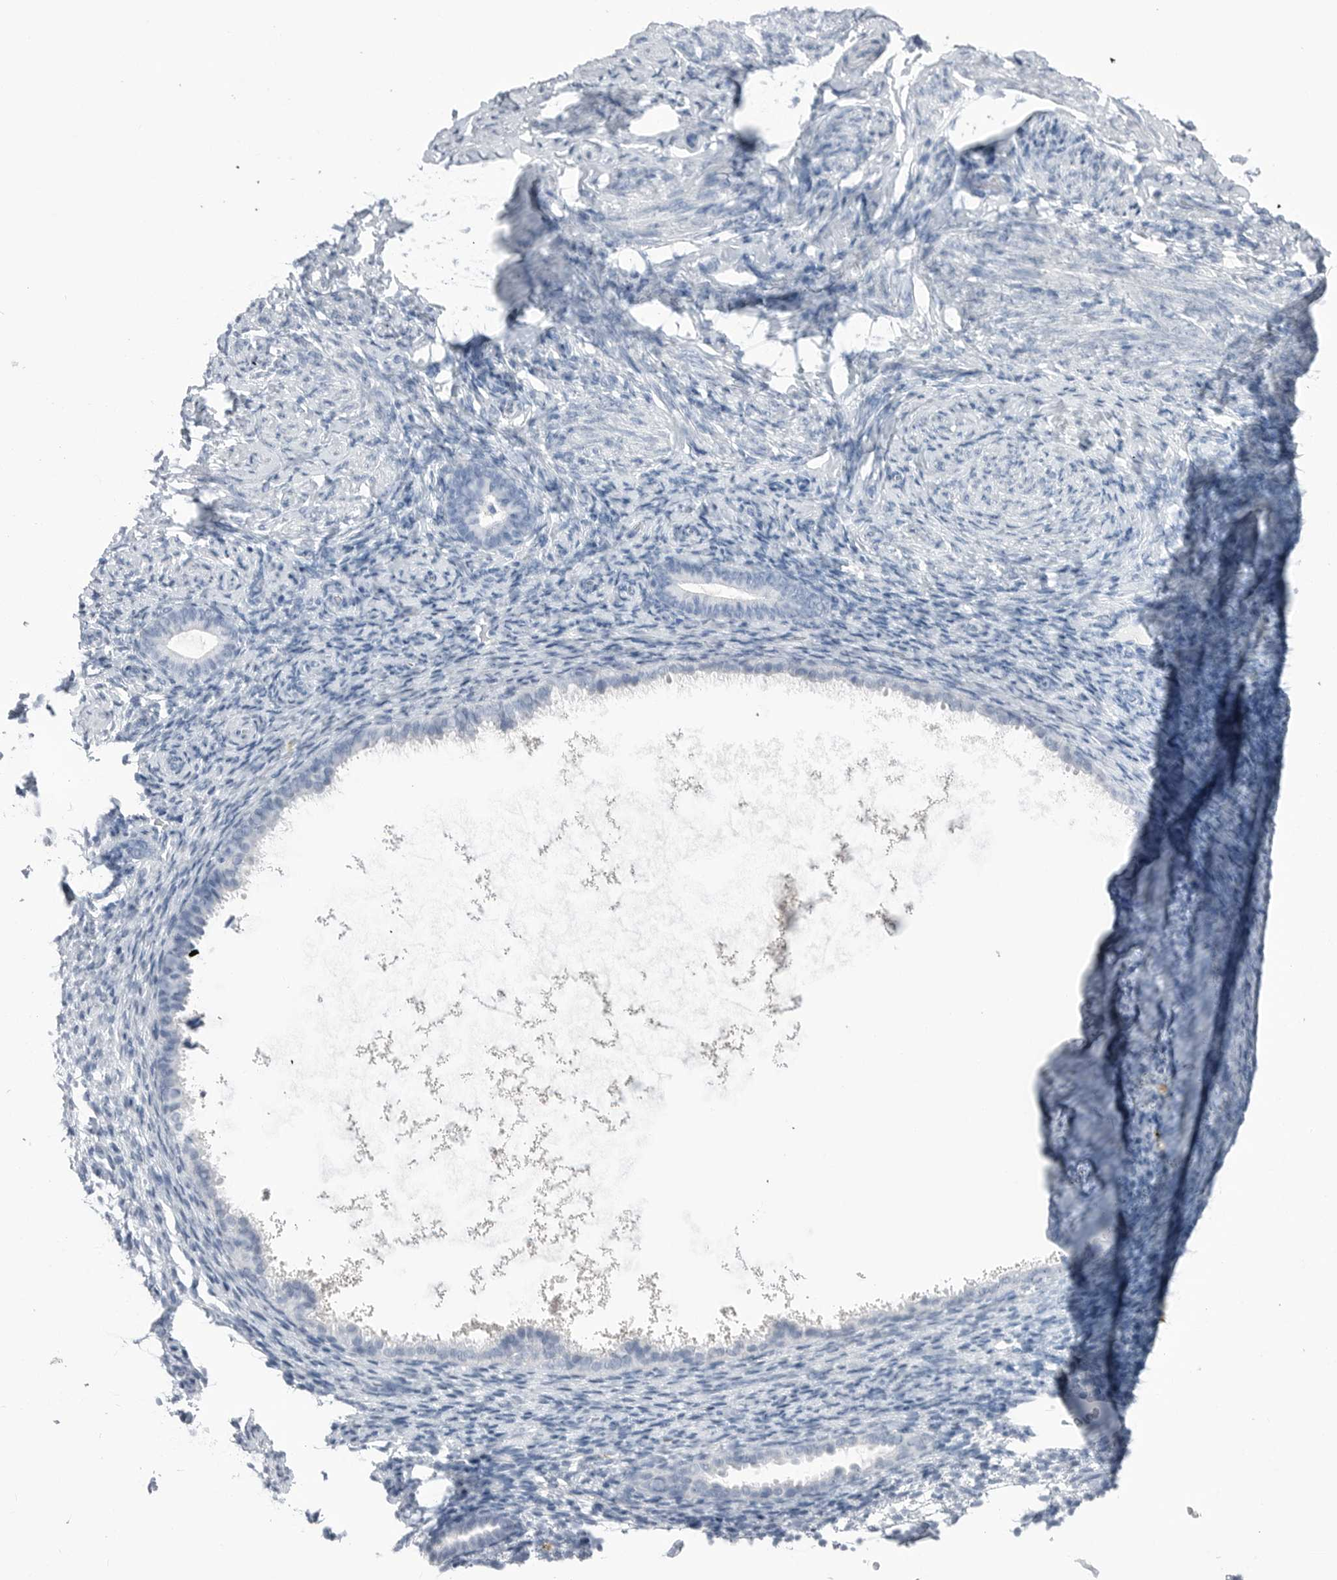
{"staining": {"intensity": "negative", "quantity": "none", "location": "none"}, "tissue": "endometrium", "cell_type": "Cells in endometrial stroma", "image_type": "normal", "snomed": [{"axis": "morphology", "description": "Normal tissue, NOS"}, {"axis": "topography", "description": "Endometrium"}], "caption": "Immunohistochemistry (IHC) of normal human endometrium reveals no expression in cells in endometrial stroma.", "gene": "ABHD12", "patient": {"sex": "female", "age": 51}}